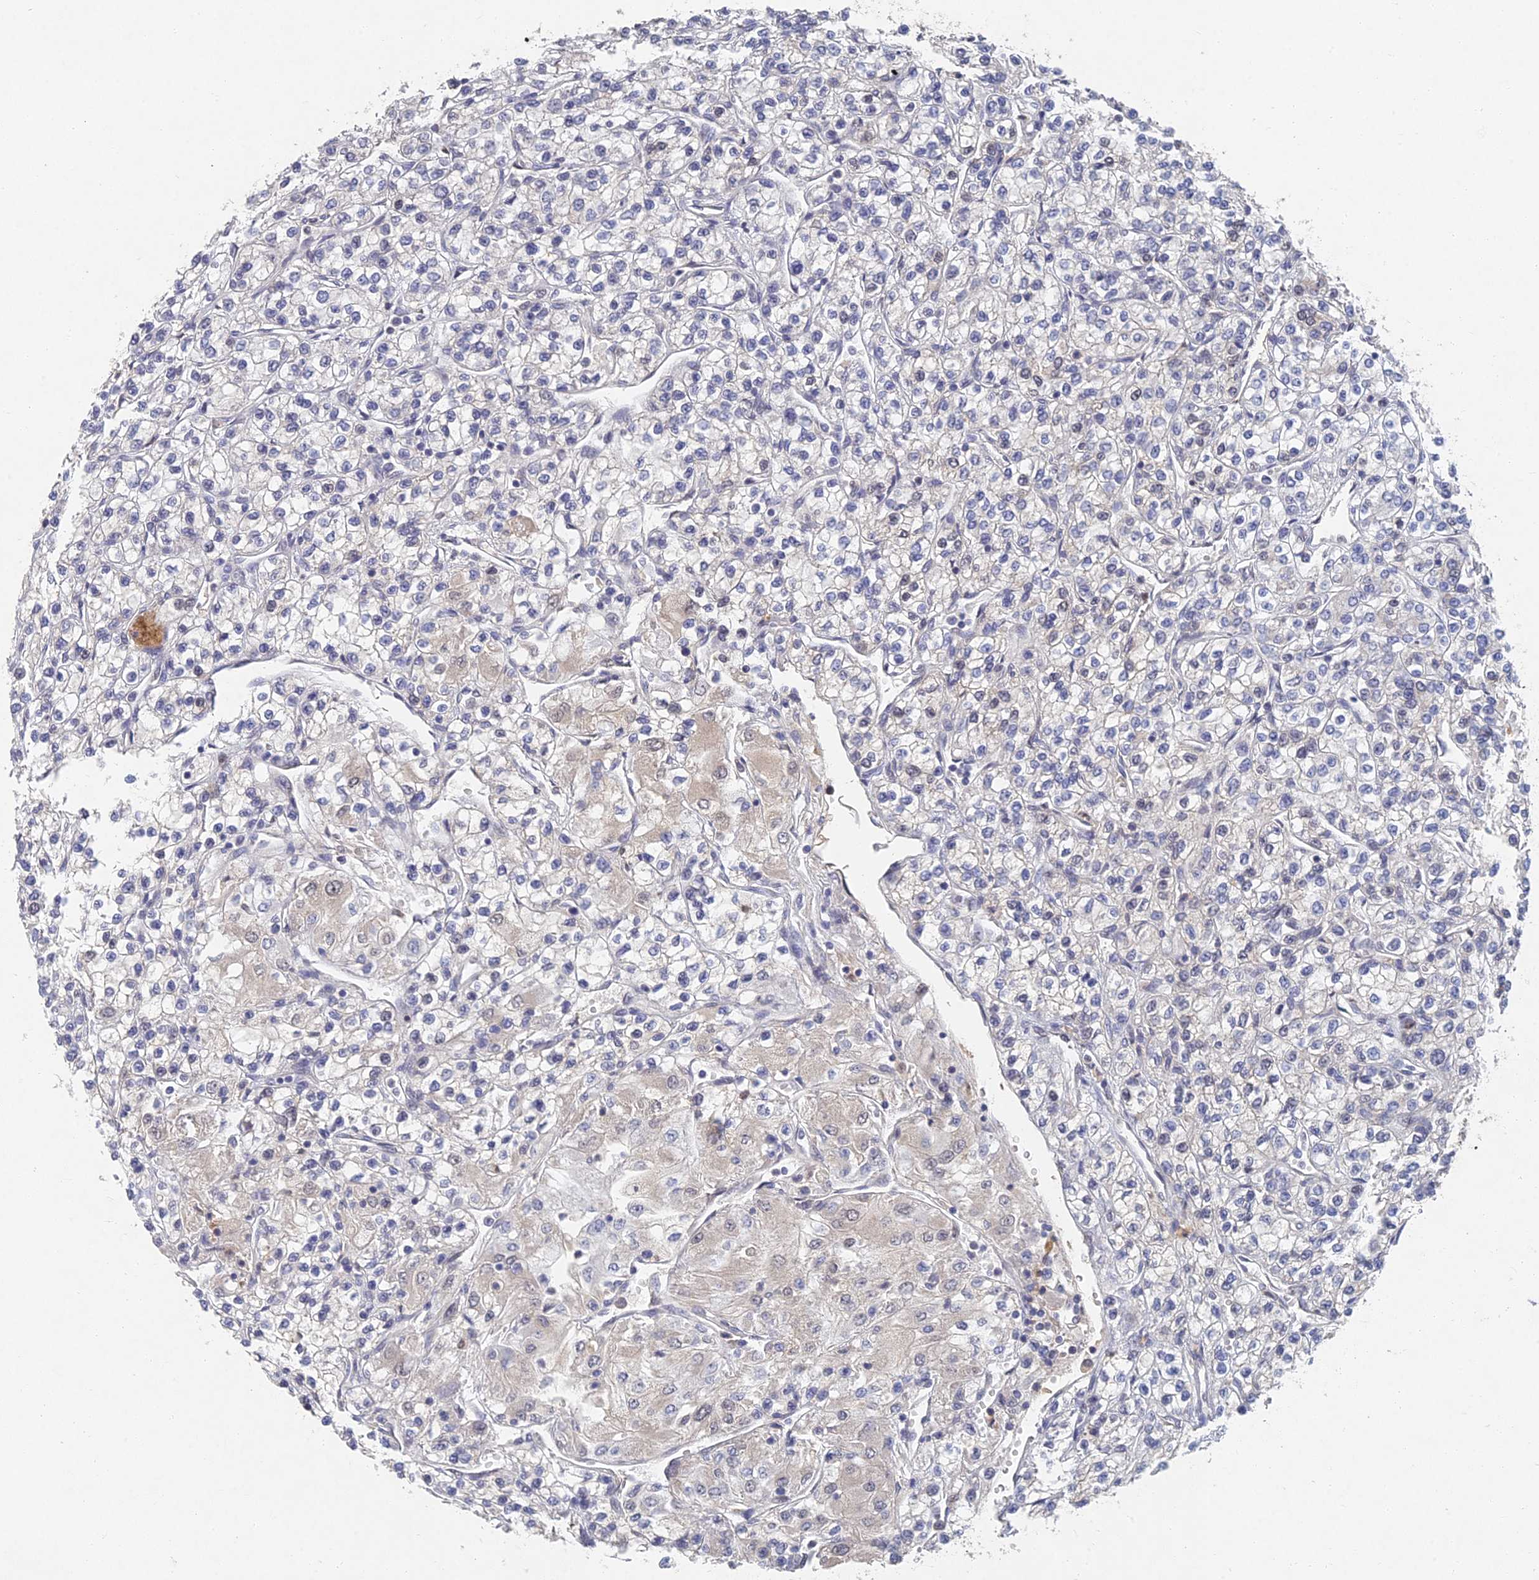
{"staining": {"intensity": "weak", "quantity": "<25%", "location": "cytoplasmic/membranous"}, "tissue": "renal cancer", "cell_type": "Tumor cells", "image_type": "cancer", "snomed": [{"axis": "morphology", "description": "Adenocarcinoma, NOS"}, {"axis": "topography", "description": "Kidney"}], "caption": "The immunohistochemistry (IHC) micrograph has no significant positivity in tumor cells of renal cancer tissue.", "gene": "GNA15", "patient": {"sex": "male", "age": 80}}